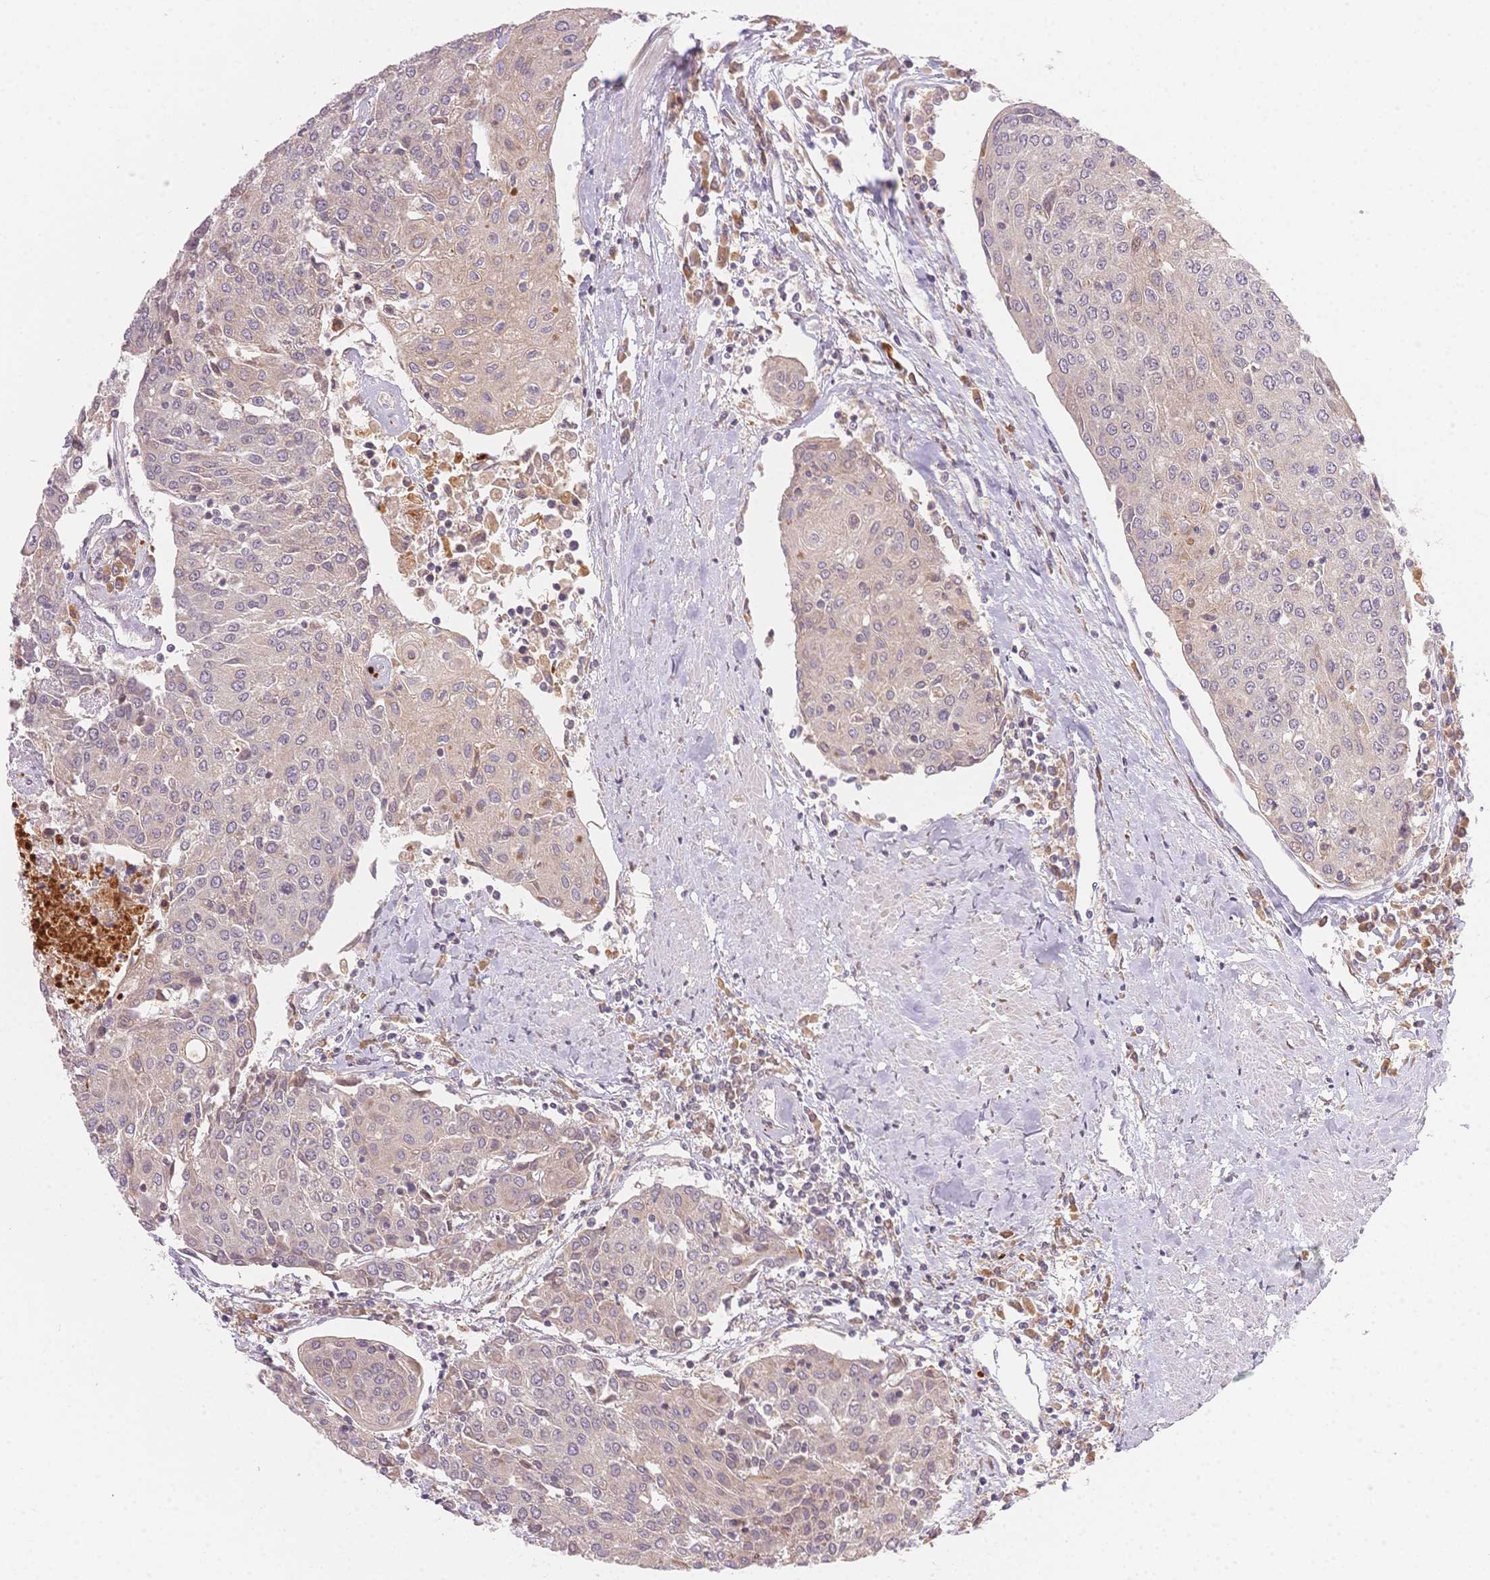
{"staining": {"intensity": "negative", "quantity": "none", "location": "none"}, "tissue": "urothelial cancer", "cell_type": "Tumor cells", "image_type": "cancer", "snomed": [{"axis": "morphology", "description": "Urothelial carcinoma, High grade"}, {"axis": "topography", "description": "Urinary bladder"}], "caption": "The immunohistochemistry (IHC) image has no significant staining in tumor cells of urothelial cancer tissue.", "gene": "STK39", "patient": {"sex": "female", "age": 85}}